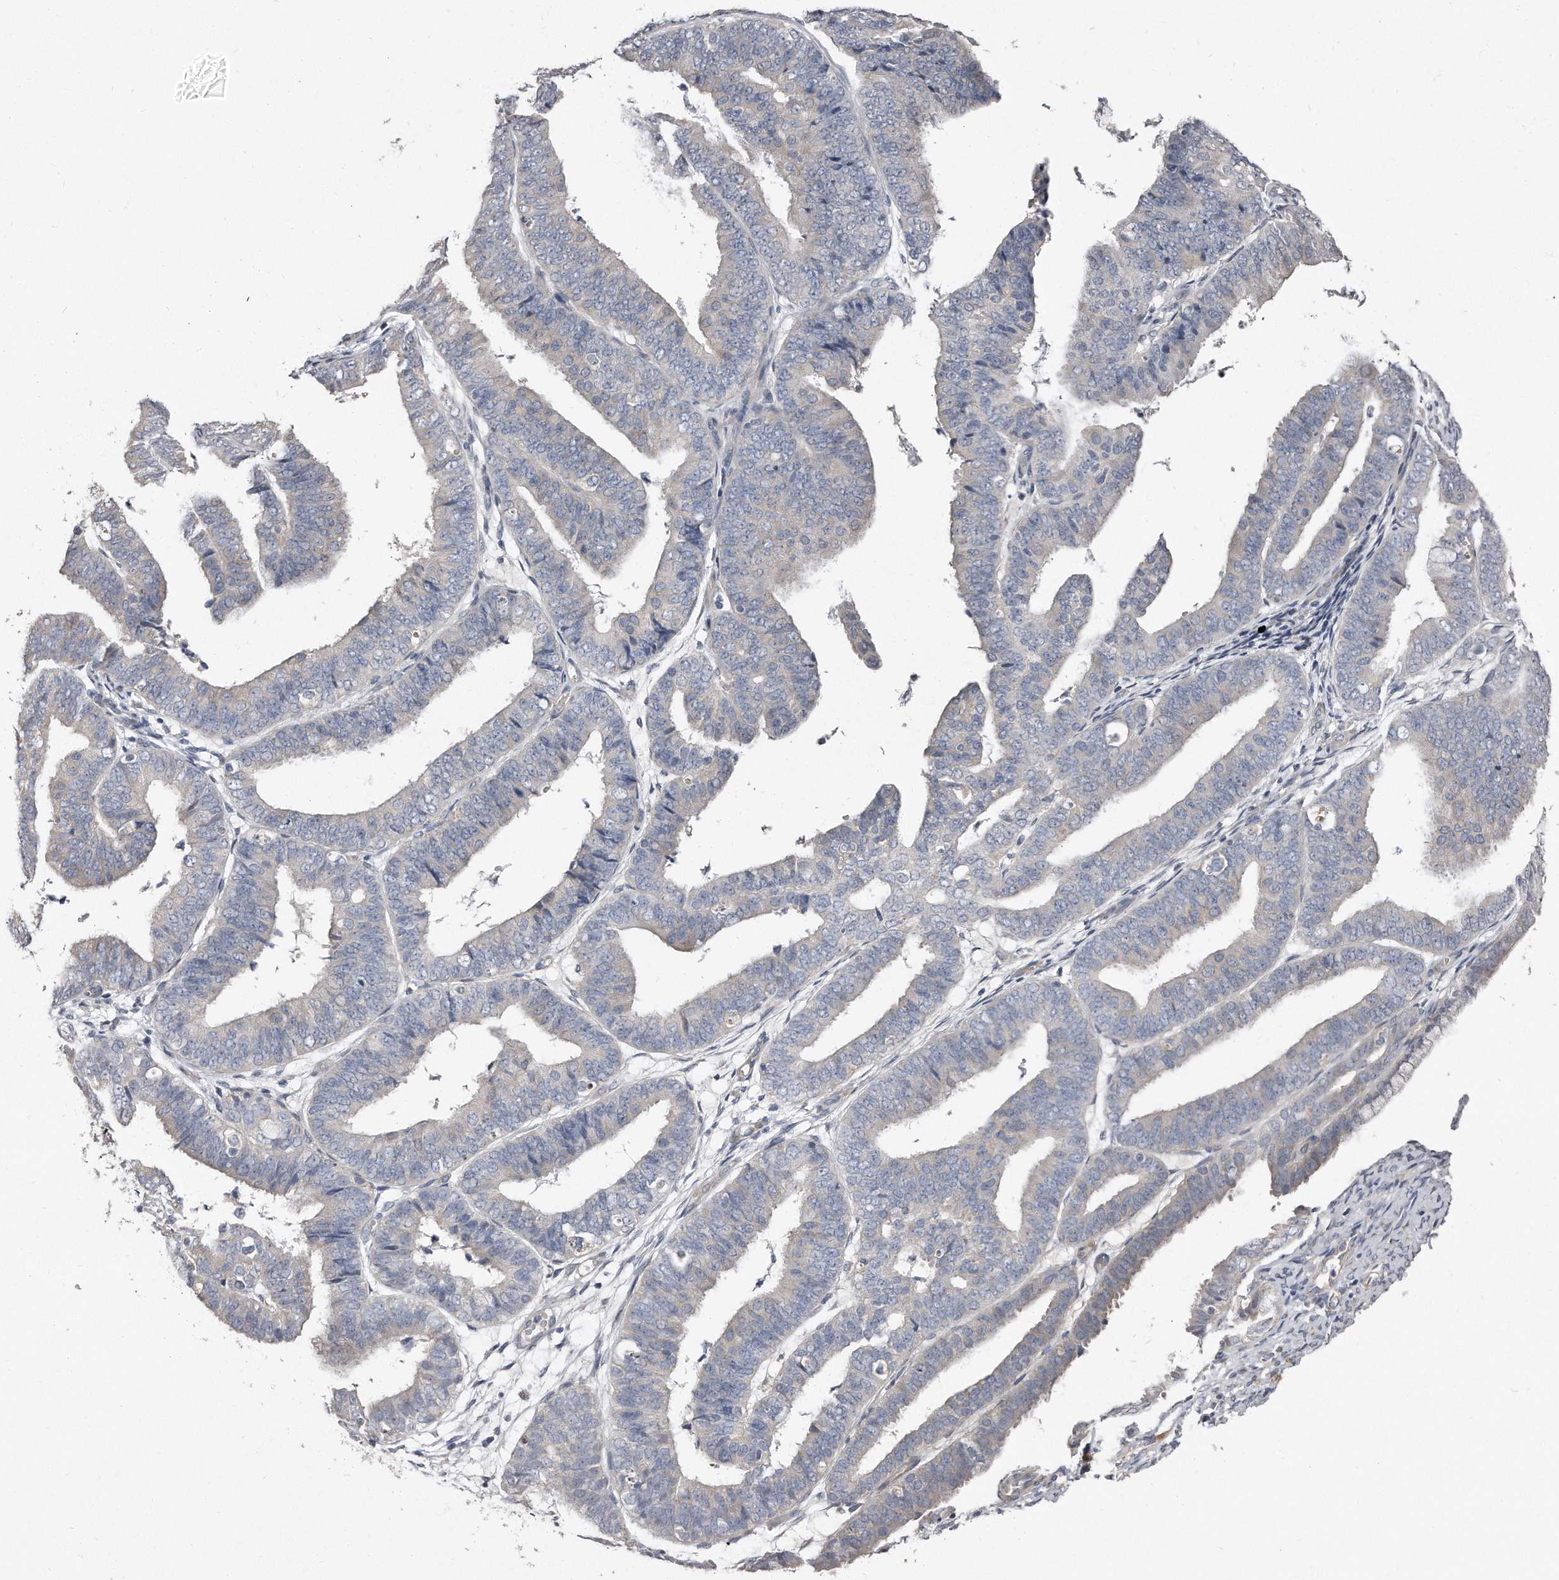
{"staining": {"intensity": "negative", "quantity": "none", "location": "none"}, "tissue": "endometrial cancer", "cell_type": "Tumor cells", "image_type": "cancer", "snomed": [{"axis": "morphology", "description": "Adenocarcinoma, NOS"}, {"axis": "topography", "description": "Endometrium"}], "caption": "Human endometrial cancer (adenocarcinoma) stained for a protein using immunohistochemistry (IHC) demonstrates no expression in tumor cells.", "gene": "LMOD1", "patient": {"sex": "female", "age": 63}}